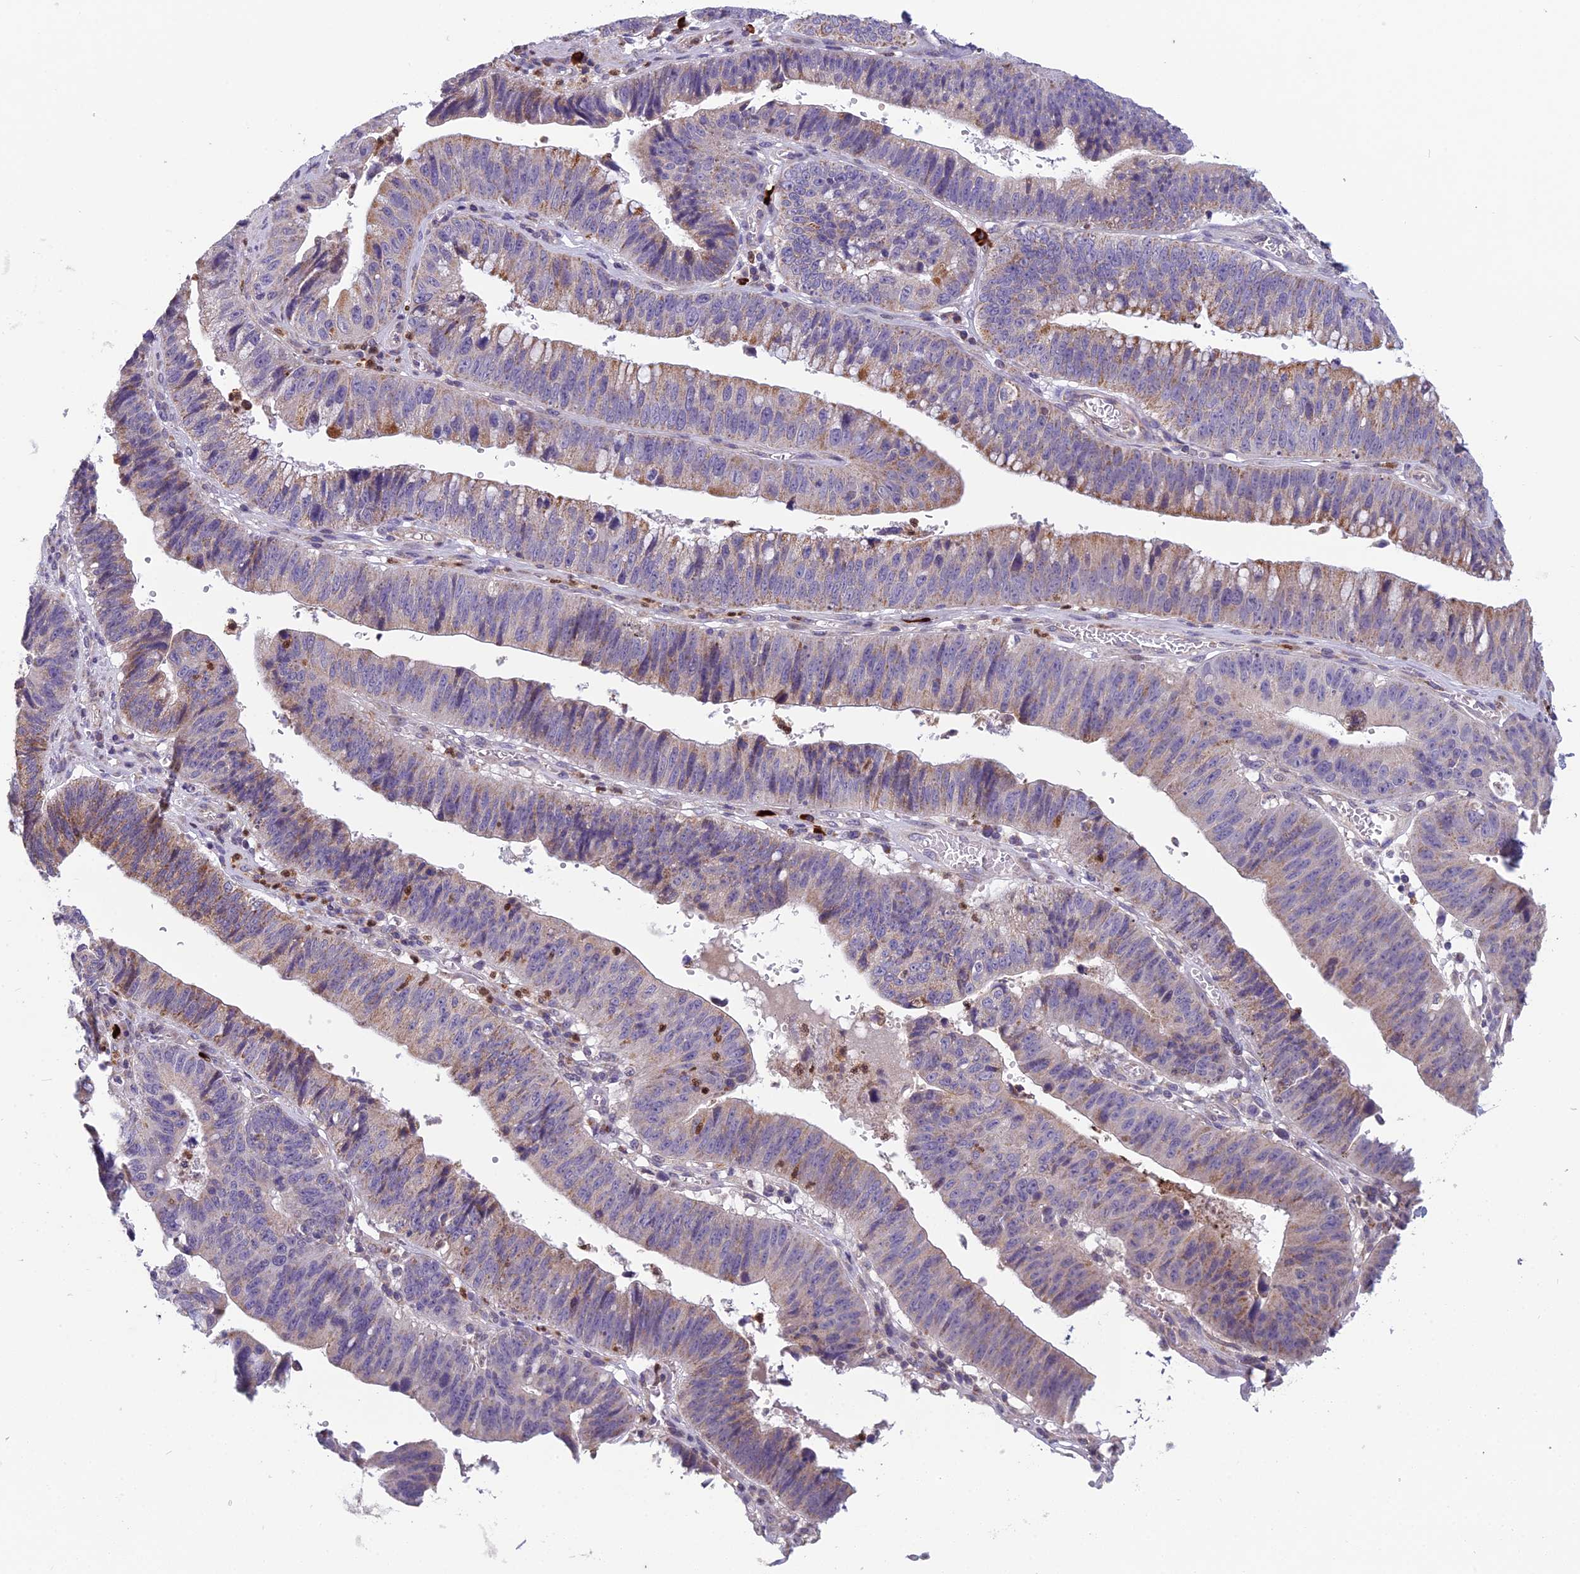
{"staining": {"intensity": "moderate", "quantity": "<25%", "location": "cytoplasmic/membranous"}, "tissue": "stomach cancer", "cell_type": "Tumor cells", "image_type": "cancer", "snomed": [{"axis": "morphology", "description": "Adenocarcinoma, NOS"}, {"axis": "topography", "description": "Stomach"}], "caption": "Immunohistochemical staining of stomach cancer exhibits low levels of moderate cytoplasmic/membranous protein expression in approximately <25% of tumor cells.", "gene": "ENSG00000188897", "patient": {"sex": "male", "age": 59}}